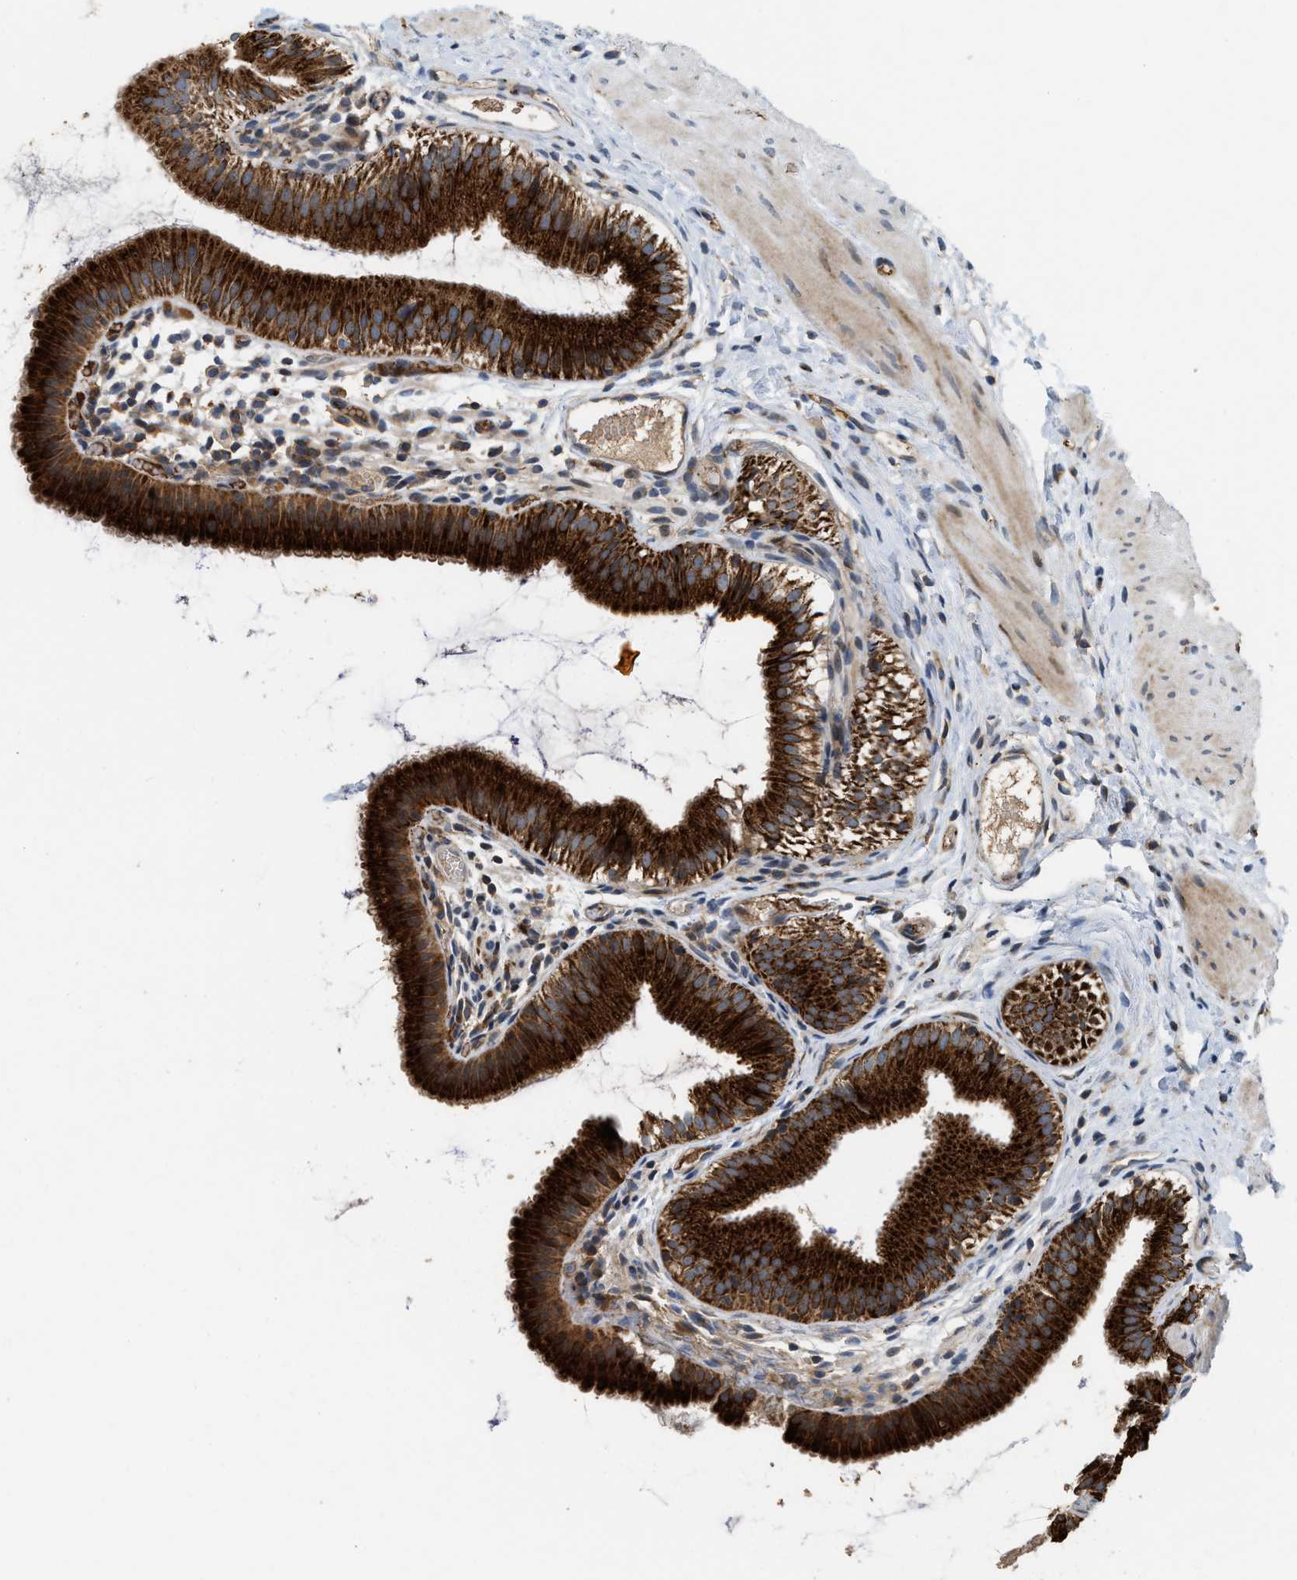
{"staining": {"intensity": "strong", "quantity": ">75%", "location": "cytoplasmic/membranous"}, "tissue": "gallbladder", "cell_type": "Glandular cells", "image_type": "normal", "snomed": [{"axis": "morphology", "description": "Normal tissue, NOS"}, {"axis": "topography", "description": "Gallbladder"}], "caption": "Protein staining of normal gallbladder reveals strong cytoplasmic/membranous positivity in about >75% of glandular cells.", "gene": "DIPK1A", "patient": {"sex": "female", "age": 26}}